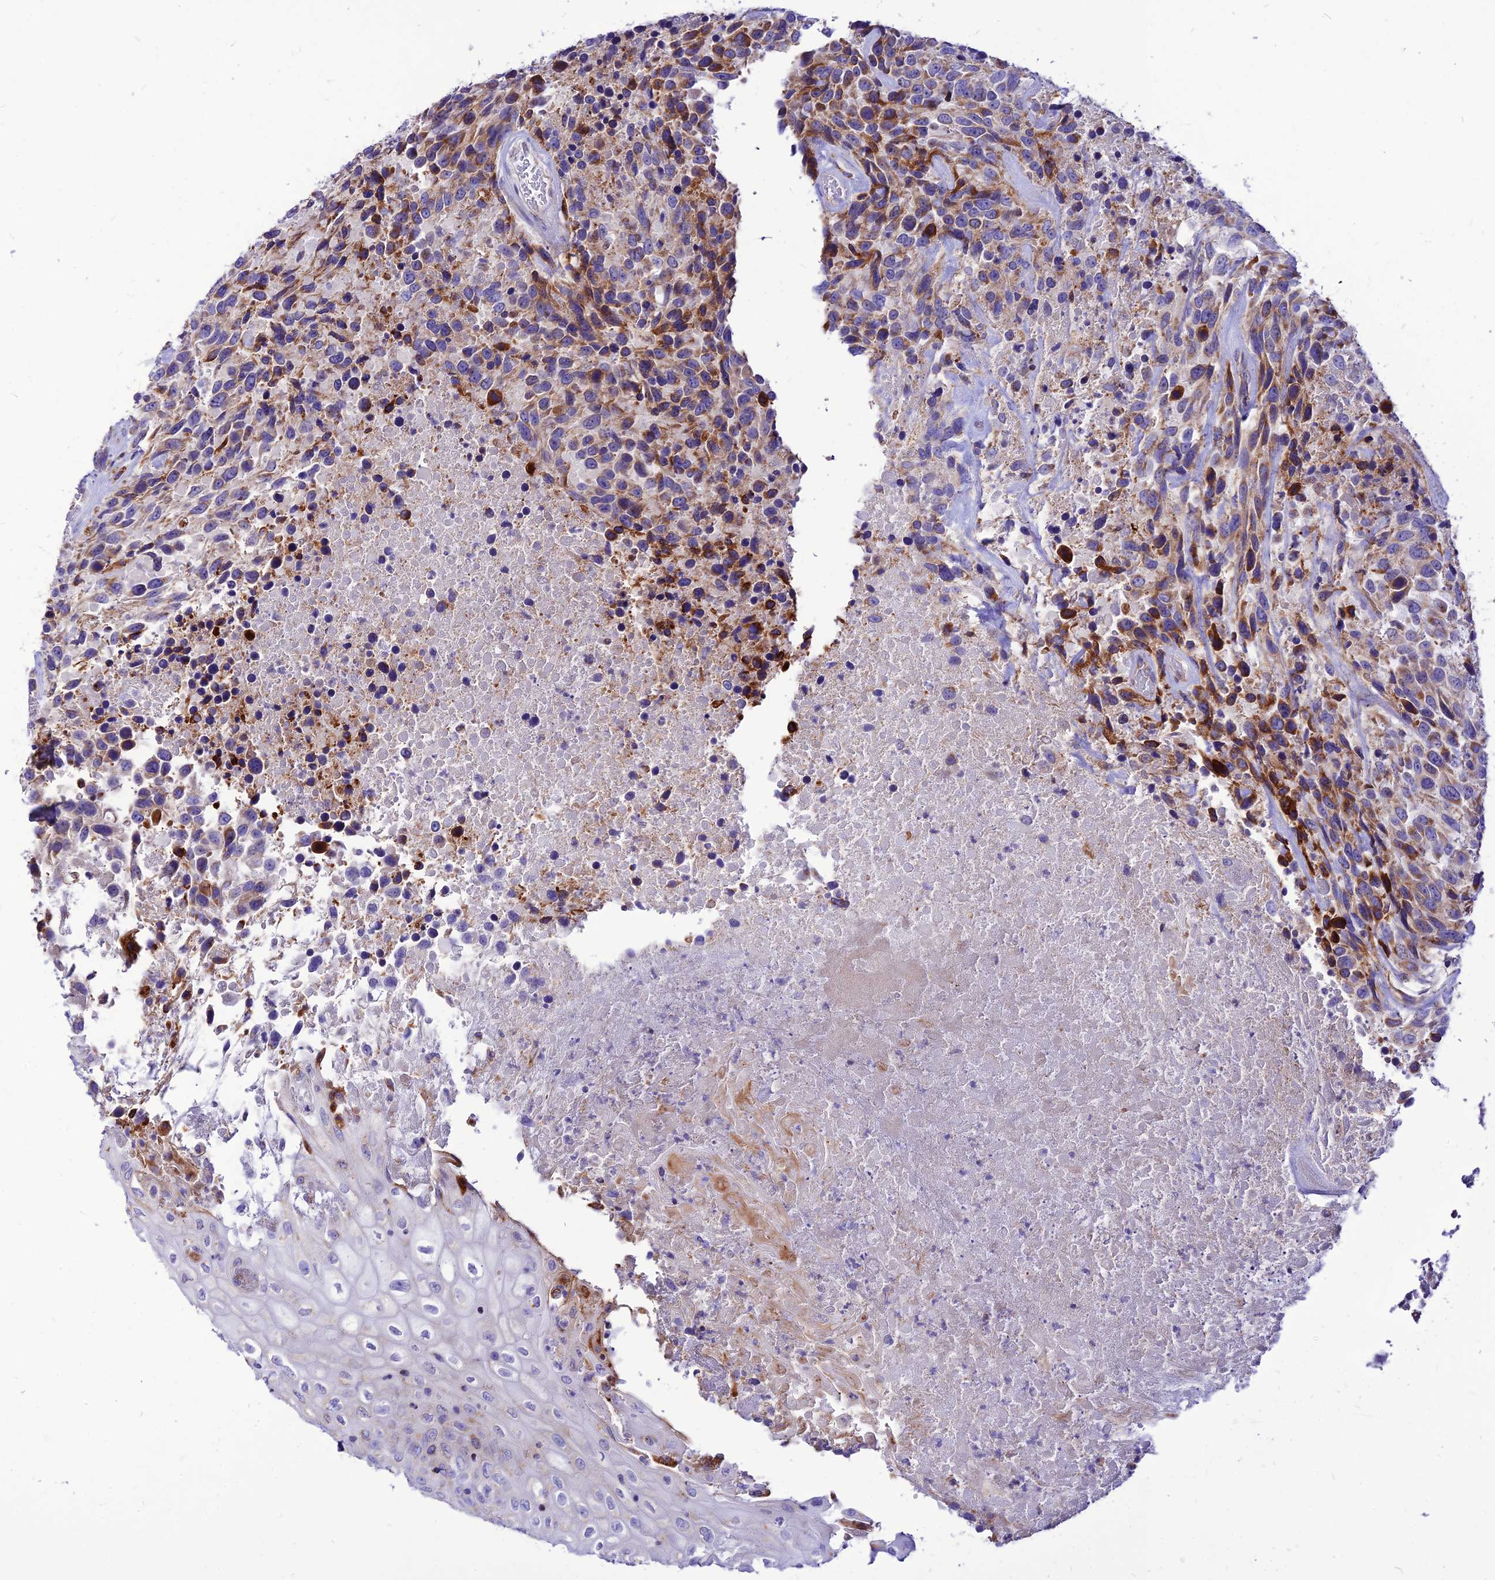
{"staining": {"intensity": "moderate", "quantity": "<25%", "location": "cytoplasmic/membranous"}, "tissue": "urothelial cancer", "cell_type": "Tumor cells", "image_type": "cancer", "snomed": [{"axis": "morphology", "description": "Urothelial carcinoma, High grade"}, {"axis": "topography", "description": "Urinary bladder"}], "caption": "There is low levels of moderate cytoplasmic/membranous staining in tumor cells of urothelial cancer, as demonstrated by immunohistochemical staining (brown color).", "gene": "ECI1", "patient": {"sex": "female", "age": 70}}